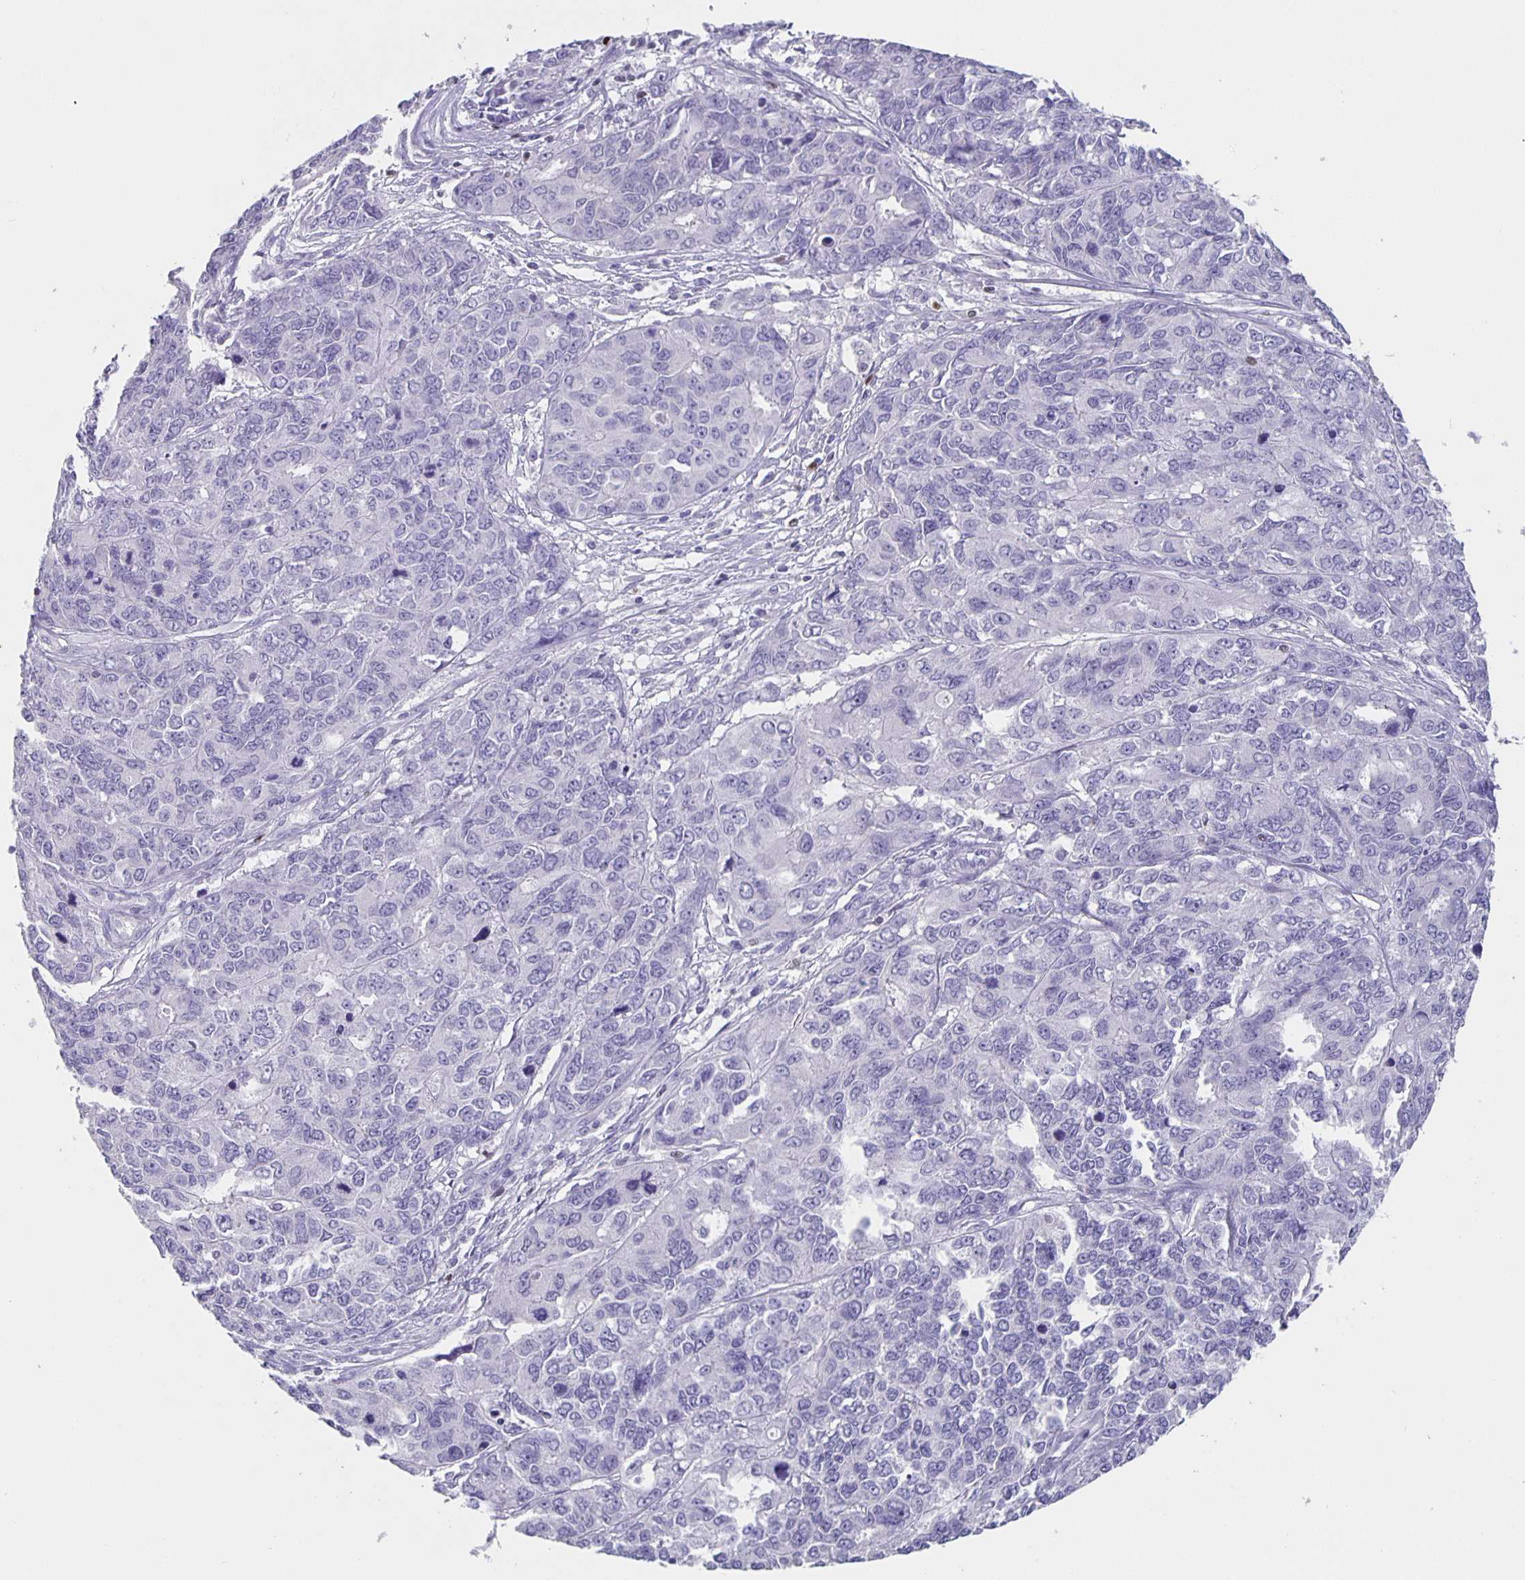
{"staining": {"intensity": "negative", "quantity": "none", "location": "none"}, "tissue": "endometrial cancer", "cell_type": "Tumor cells", "image_type": "cancer", "snomed": [{"axis": "morphology", "description": "Adenocarcinoma, NOS"}, {"axis": "topography", "description": "Uterus"}], "caption": "The histopathology image displays no significant positivity in tumor cells of endometrial cancer.", "gene": "SATB2", "patient": {"sex": "female", "age": 79}}